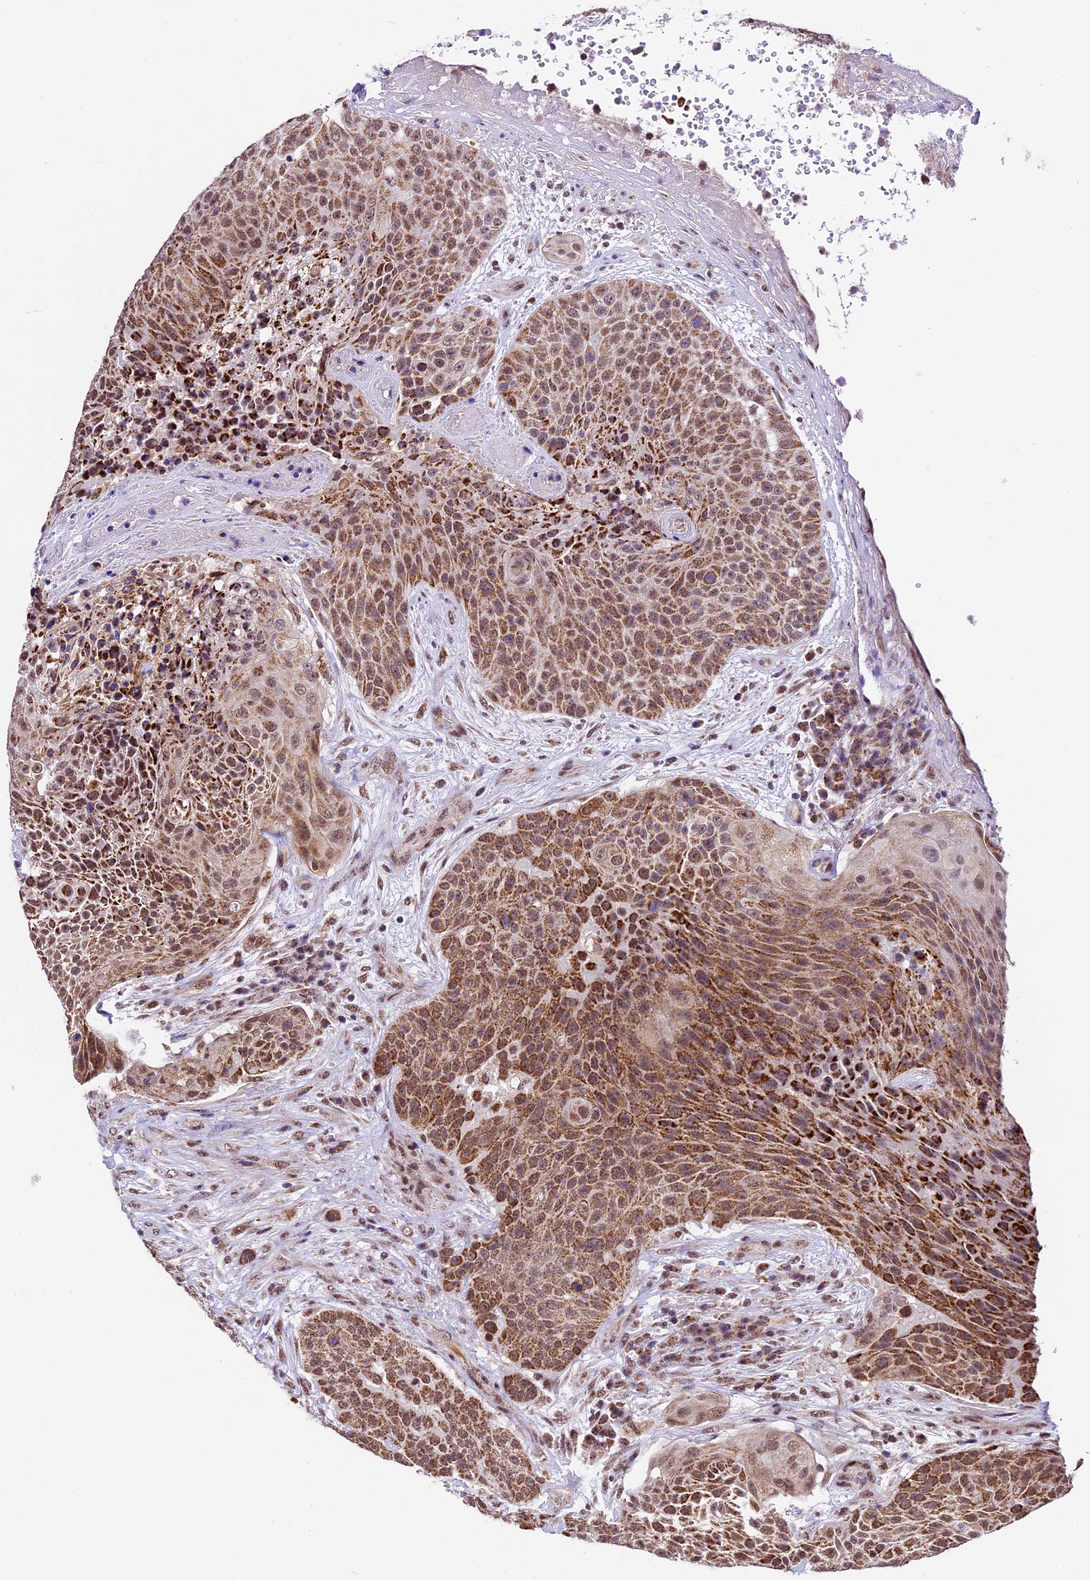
{"staining": {"intensity": "strong", "quantity": ">75%", "location": "cytoplasmic/membranous"}, "tissue": "urothelial cancer", "cell_type": "Tumor cells", "image_type": "cancer", "snomed": [{"axis": "morphology", "description": "Urothelial carcinoma, High grade"}, {"axis": "topography", "description": "Urinary bladder"}], "caption": "Immunohistochemical staining of human urothelial cancer reveals high levels of strong cytoplasmic/membranous protein expression in about >75% of tumor cells.", "gene": "CARS2", "patient": {"sex": "female", "age": 63}}